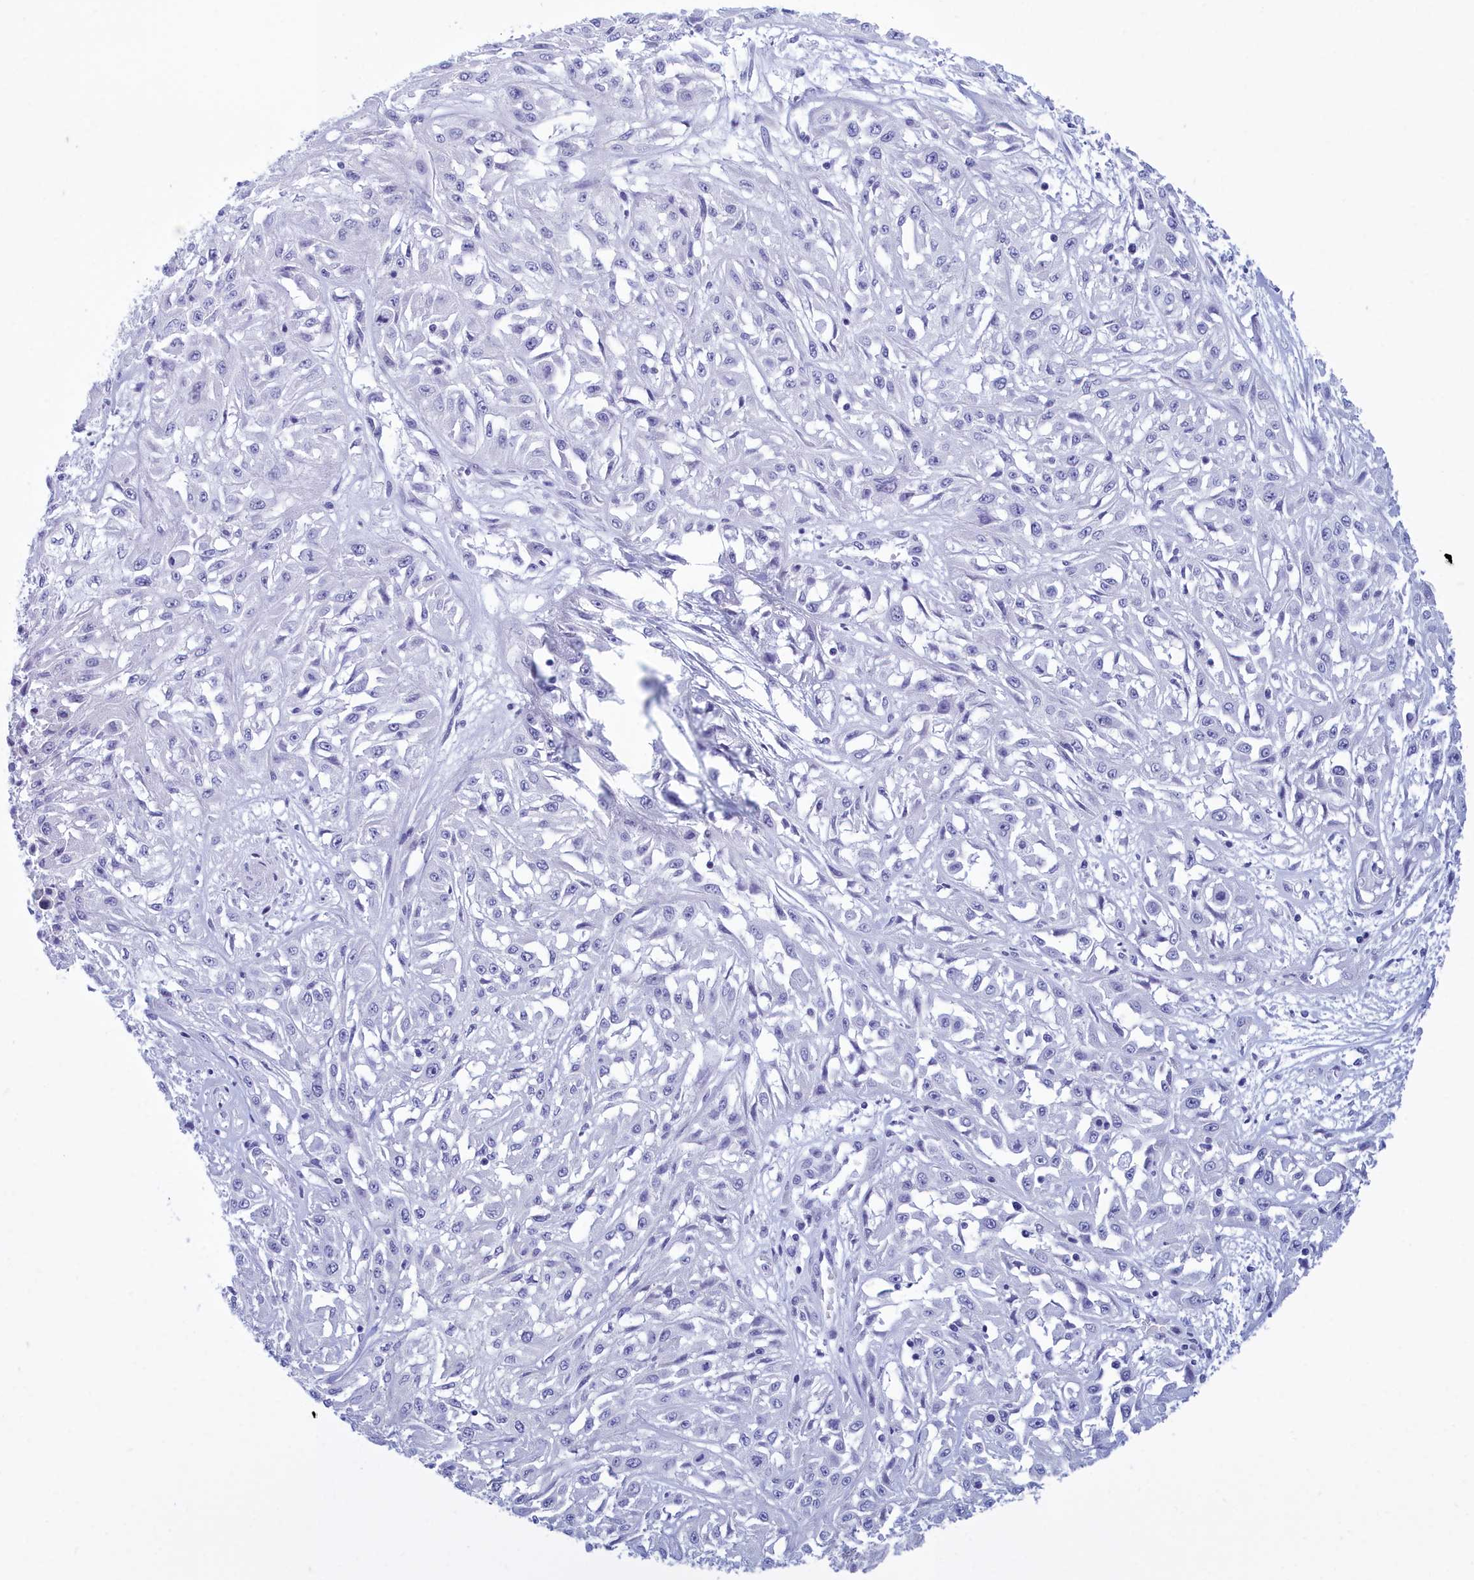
{"staining": {"intensity": "negative", "quantity": "none", "location": "none"}, "tissue": "skin cancer", "cell_type": "Tumor cells", "image_type": "cancer", "snomed": [{"axis": "morphology", "description": "Squamous cell carcinoma, NOS"}, {"axis": "morphology", "description": "Squamous cell carcinoma, metastatic, NOS"}, {"axis": "topography", "description": "Skin"}, {"axis": "topography", "description": "Lymph node"}], "caption": "An IHC image of skin cancer is shown. There is no staining in tumor cells of skin cancer.", "gene": "TMEM97", "patient": {"sex": "male", "age": 75}}